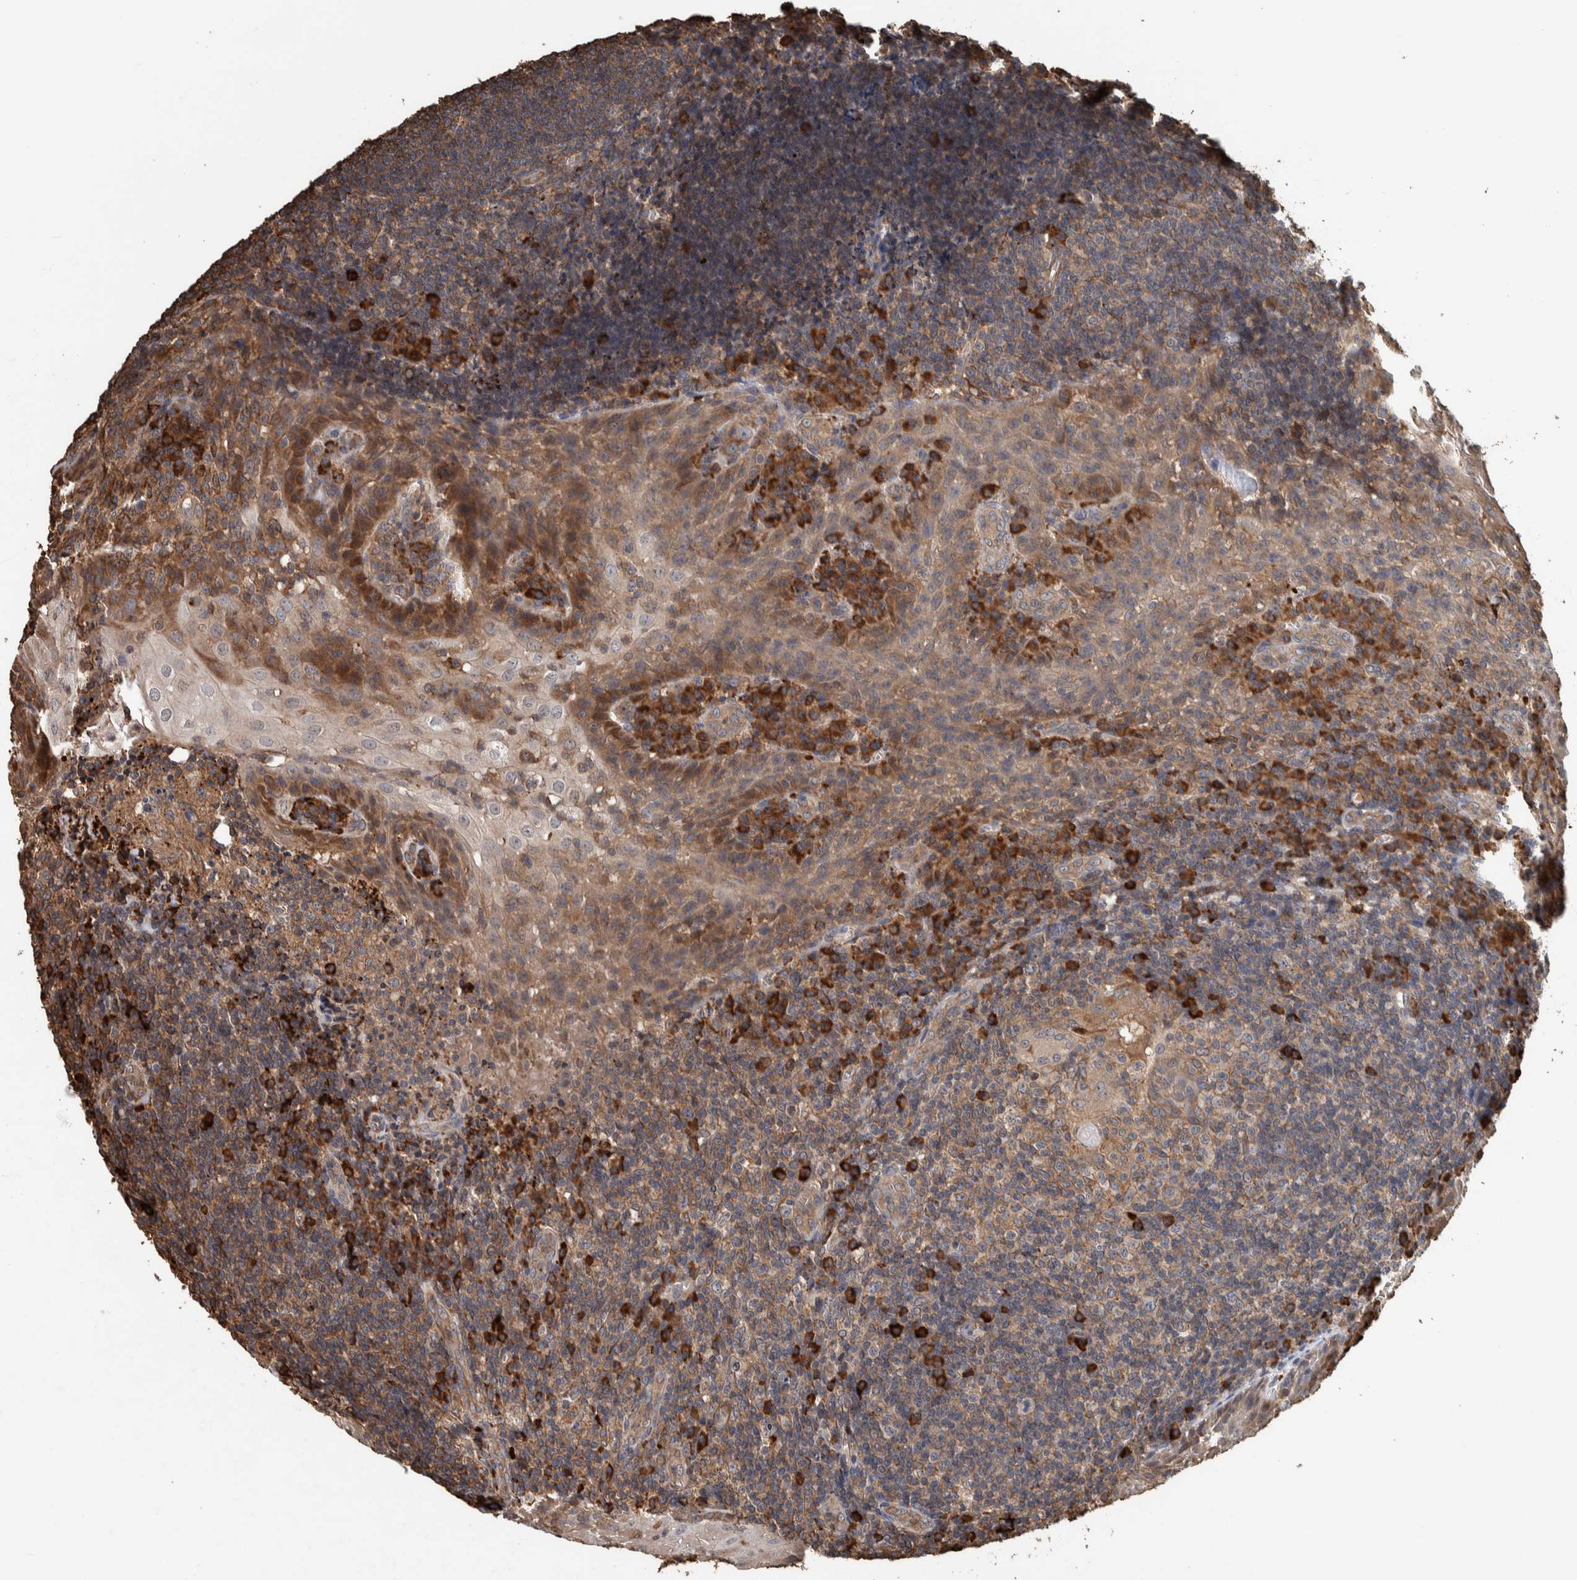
{"staining": {"intensity": "moderate", "quantity": ">75%", "location": "cytoplasmic/membranous"}, "tissue": "tonsil", "cell_type": "Germinal center cells", "image_type": "normal", "snomed": [{"axis": "morphology", "description": "Normal tissue, NOS"}, {"axis": "topography", "description": "Tonsil"}], "caption": "Immunohistochemical staining of unremarkable tonsil demonstrates >75% levels of moderate cytoplasmic/membranous protein expression in approximately >75% of germinal center cells.", "gene": "PLA2G3", "patient": {"sex": "male", "age": 37}}